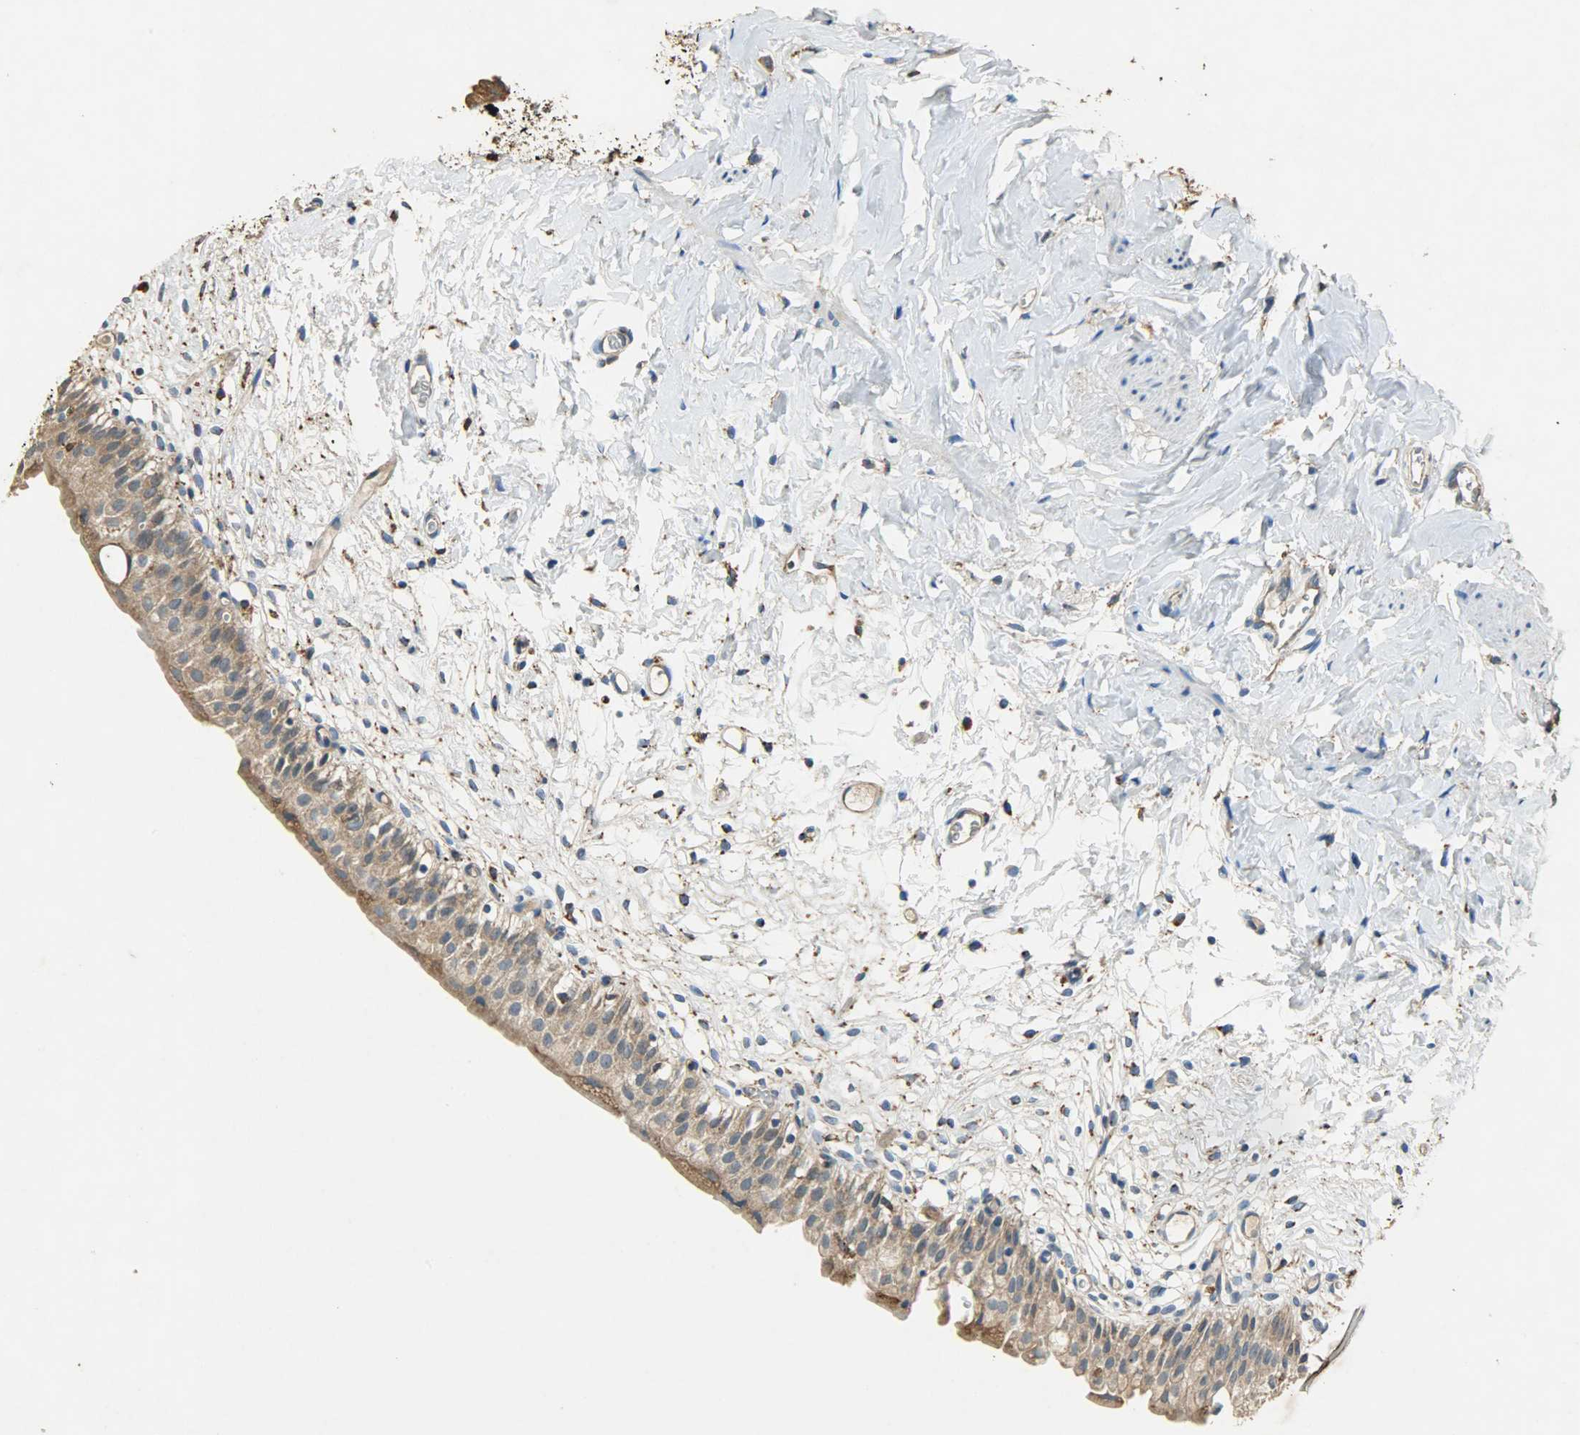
{"staining": {"intensity": "moderate", "quantity": ">75%", "location": "cytoplasmic/membranous"}, "tissue": "urinary bladder", "cell_type": "Urothelial cells", "image_type": "normal", "snomed": [{"axis": "morphology", "description": "Normal tissue, NOS"}, {"axis": "topography", "description": "Urinary bladder"}], "caption": "Immunohistochemistry histopathology image of normal urinary bladder: human urinary bladder stained using IHC demonstrates medium levels of moderate protein expression localized specifically in the cytoplasmic/membranous of urothelial cells, appearing as a cytoplasmic/membranous brown color.", "gene": "HSPA5", "patient": {"sex": "female", "age": 80}}